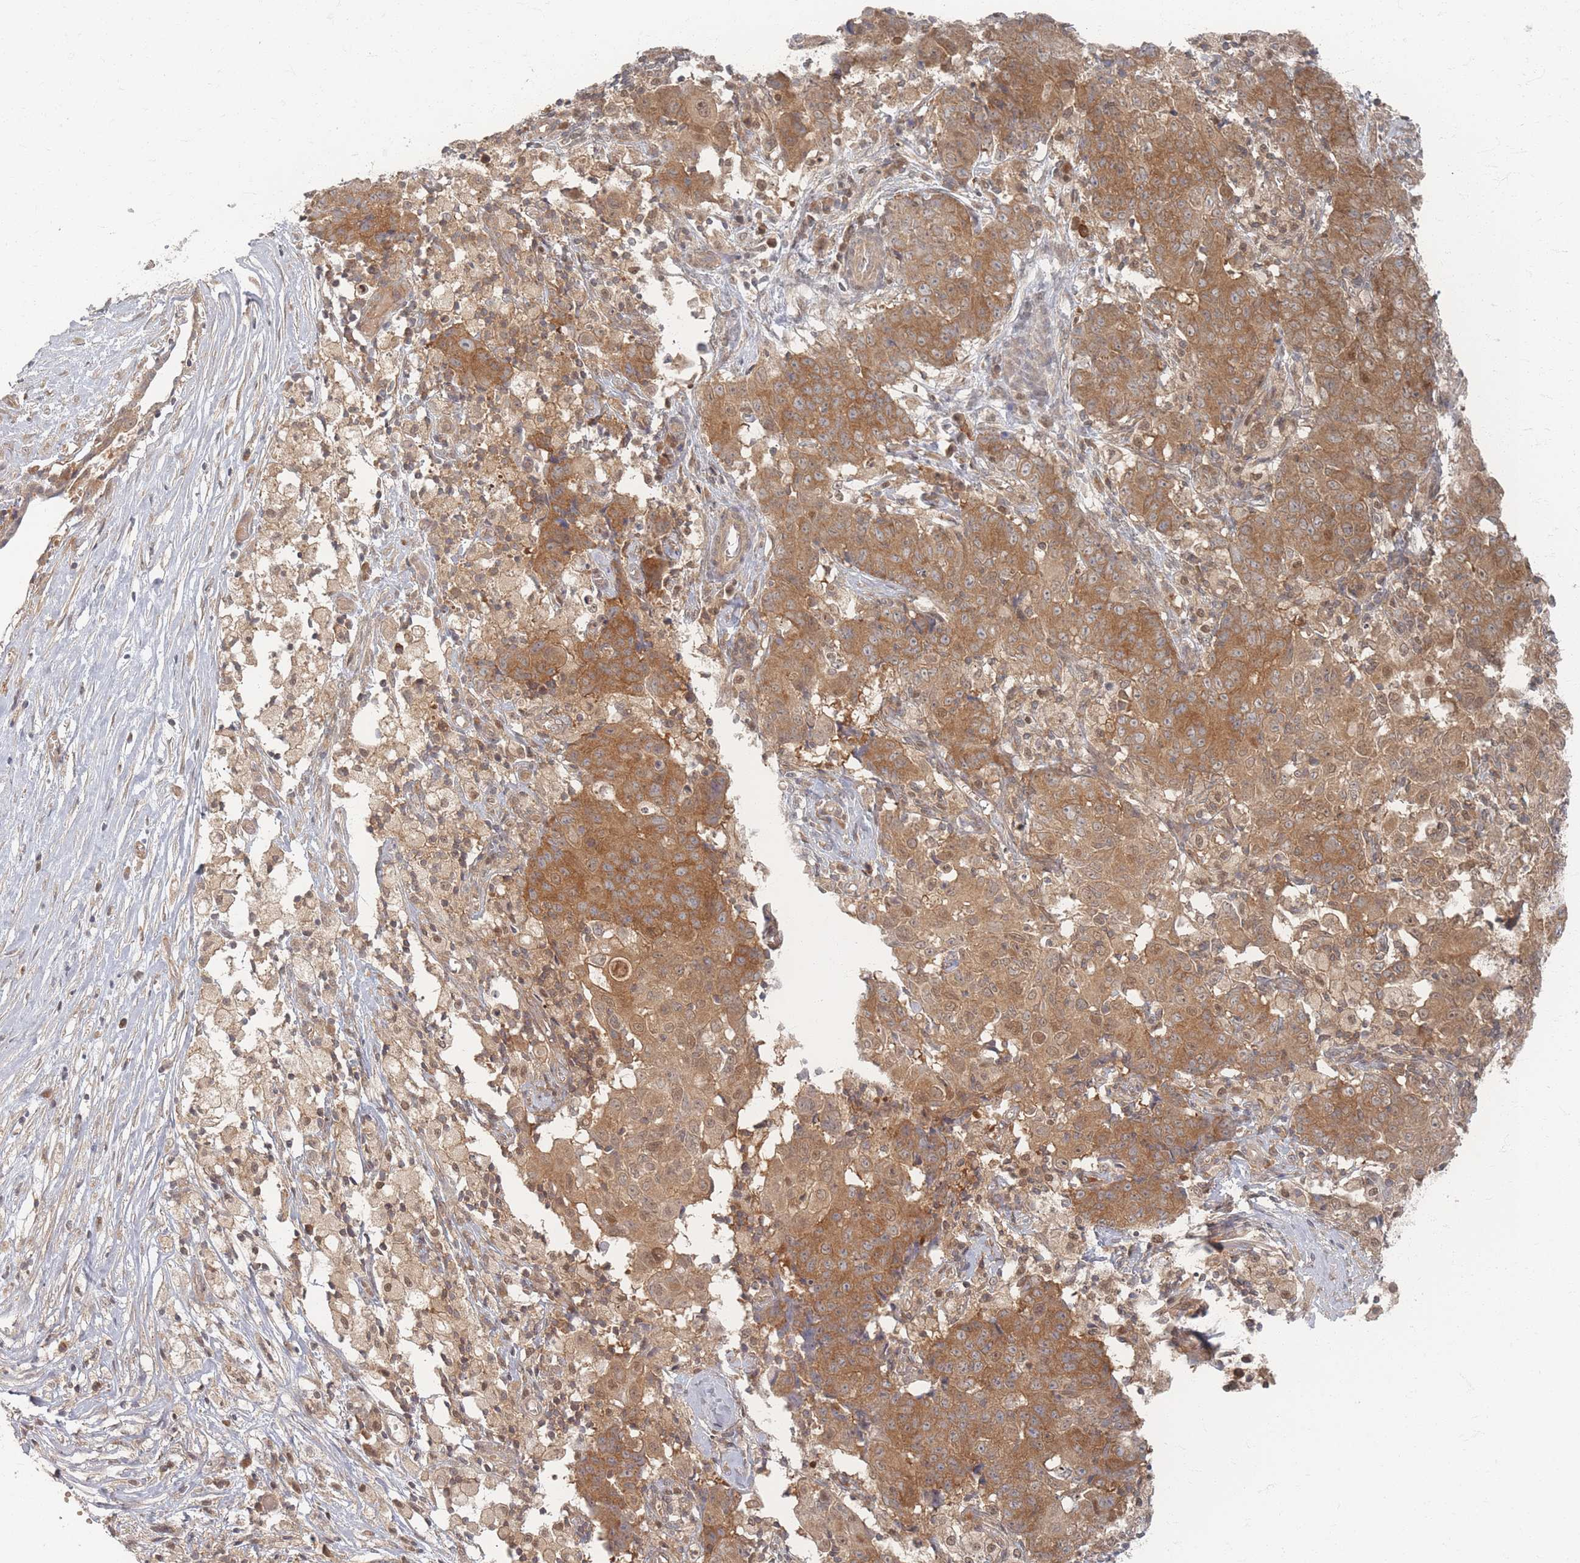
{"staining": {"intensity": "moderate", "quantity": ">75%", "location": "cytoplasmic/membranous"}, "tissue": "ovarian cancer", "cell_type": "Tumor cells", "image_type": "cancer", "snomed": [{"axis": "morphology", "description": "Carcinoma, endometroid"}, {"axis": "topography", "description": "Ovary"}], "caption": "The photomicrograph shows immunohistochemical staining of ovarian cancer (endometroid carcinoma). There is moderate cytoplasmic/membranous positivity is present in approximately >75% of tumor cells.", "gene": "PSMD9", "patient": {"sex": "female", "age": 42}}